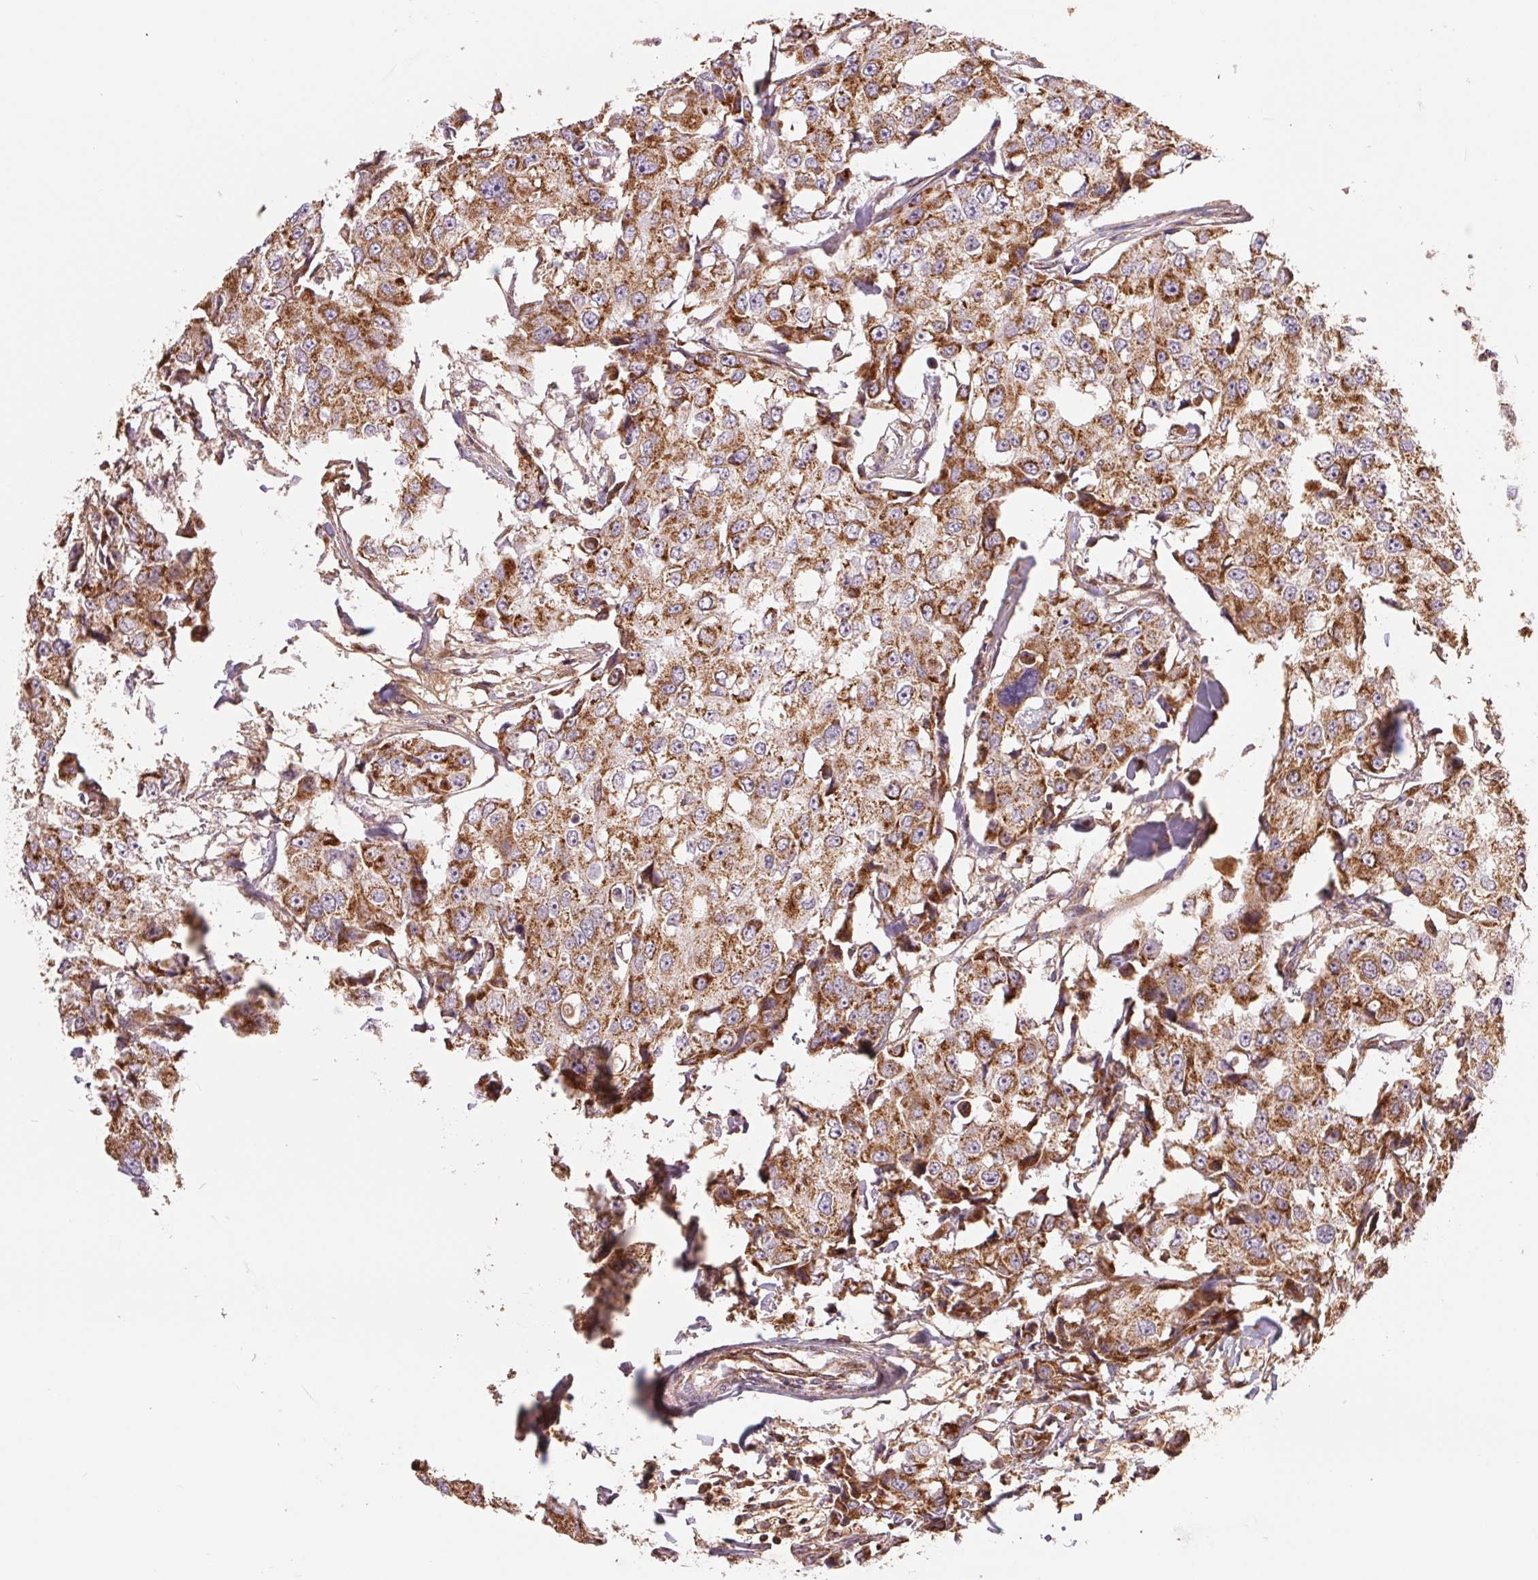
{"staining": {"intensity": "moderate", "quantity": ">75%", "location": "cytoplasmic/membranous"}, "tissue": "breast cancer", "cell_type": "Tumor cells", "image_type": "cancer", "snomed": [{"axis": "morphology", "description": "Duct carcinoma"}, {"axis": "topography", "description": "Breast"}], "caption": "High-power microscopy captured an immunohistochemistry (IHC) image of infiltrating ductal carcinoma (breast), revealing moderate cytoplasmic/membranous positivity in about >75% of tumor cells.", "gene": "DGUOK", "patient": {"sex": "female", "age": 27}}